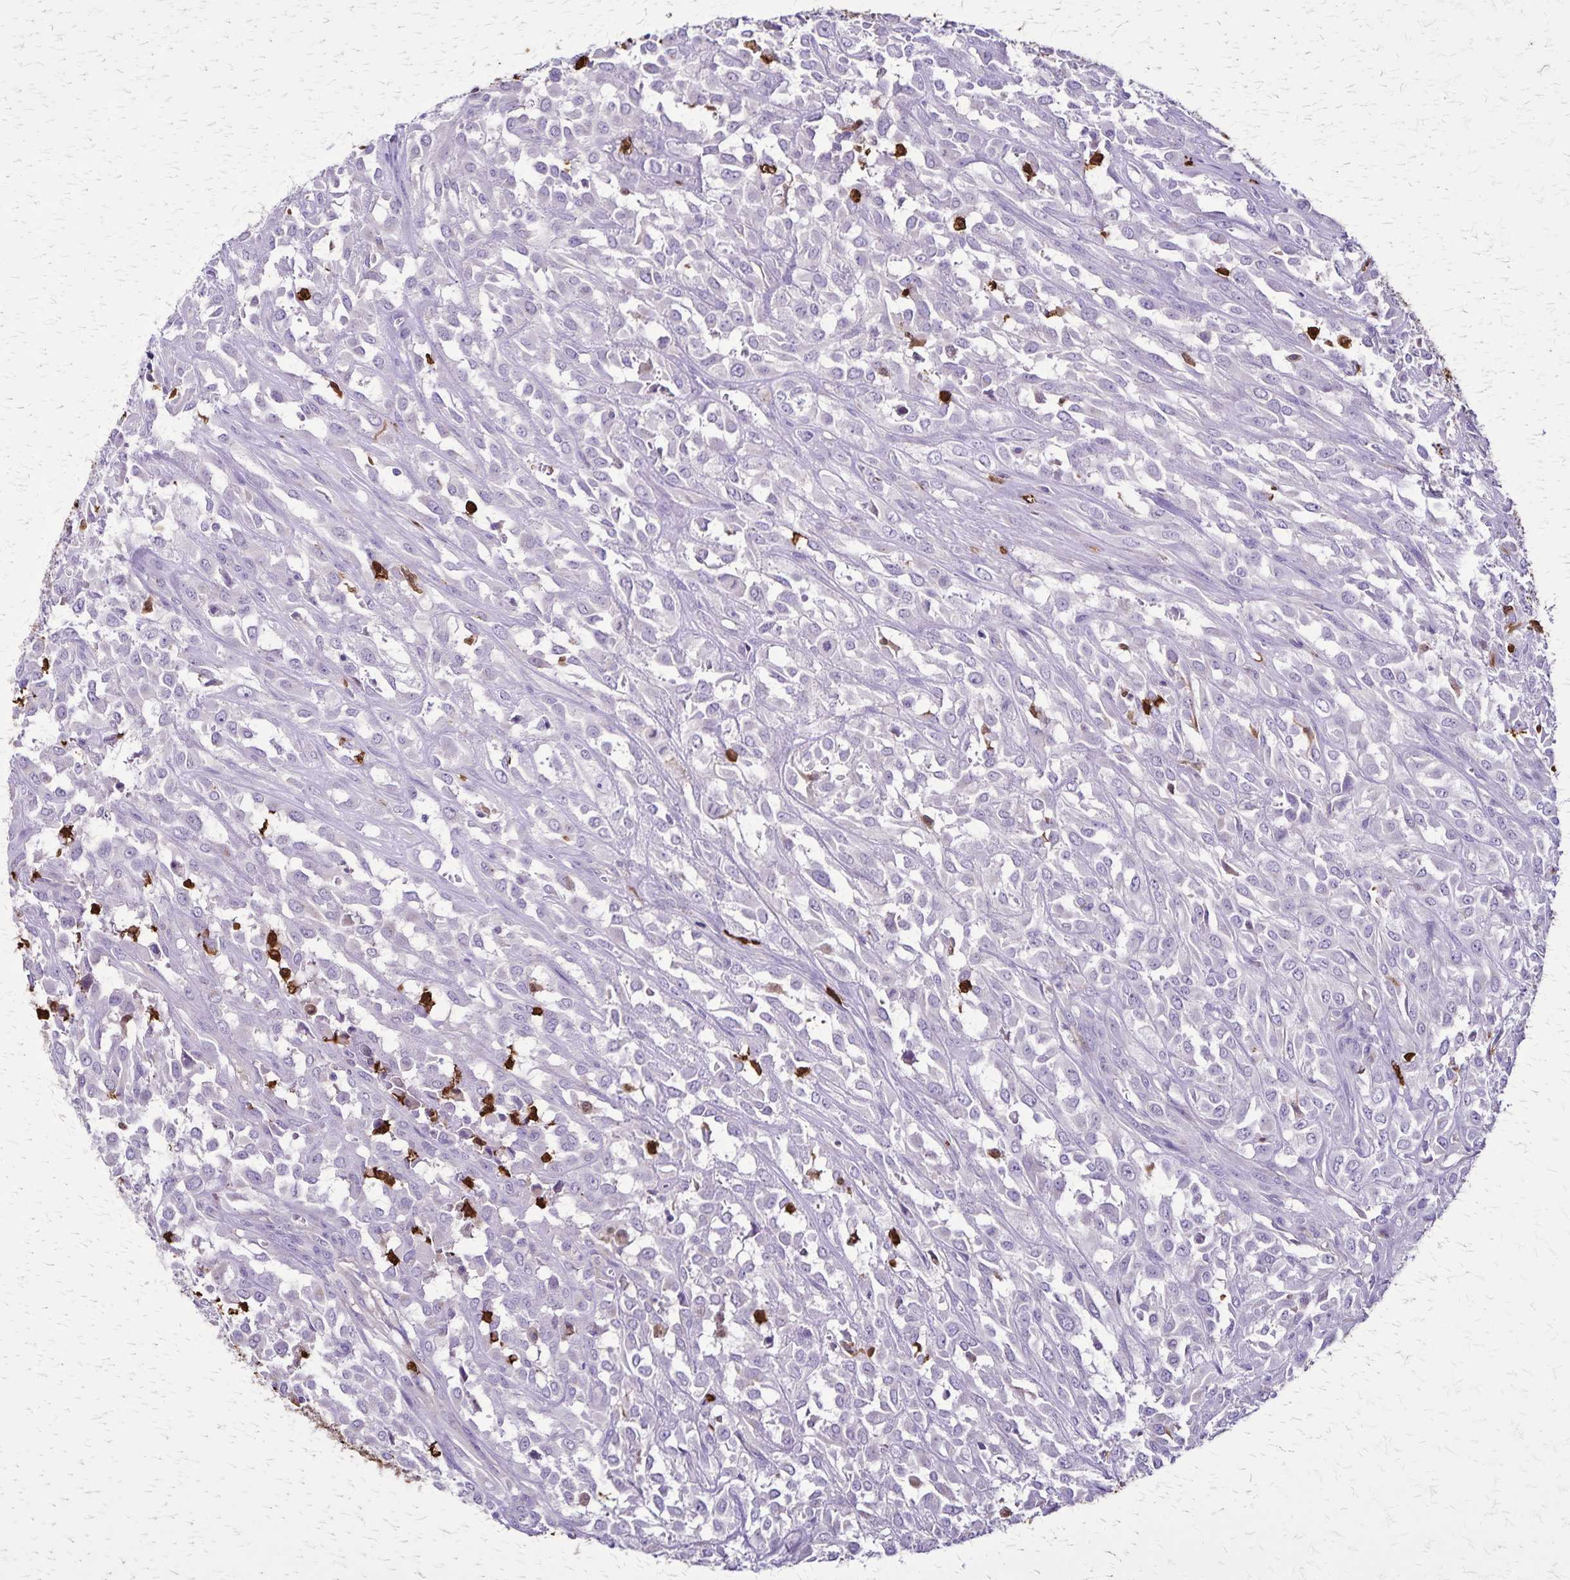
{"staining": {"intensity": "negative", "quantity": "none", "location": "none"}, "tissue": "urothelial cancer", "cell_type": "Tumor cells", "image_type": "cancer", "snomed": [{"axis": "morphology", "description": "Urothelial carcinoma, High grade"}, {"axis": "topography", "description": "Urinary bladder"}], "caption": "Immunohistochemistry (IHC) of urothelial cancer reveals no staining in tumor cells.", "gene": "ULBP3", "patient": {"sex": "male", "age": 67}}